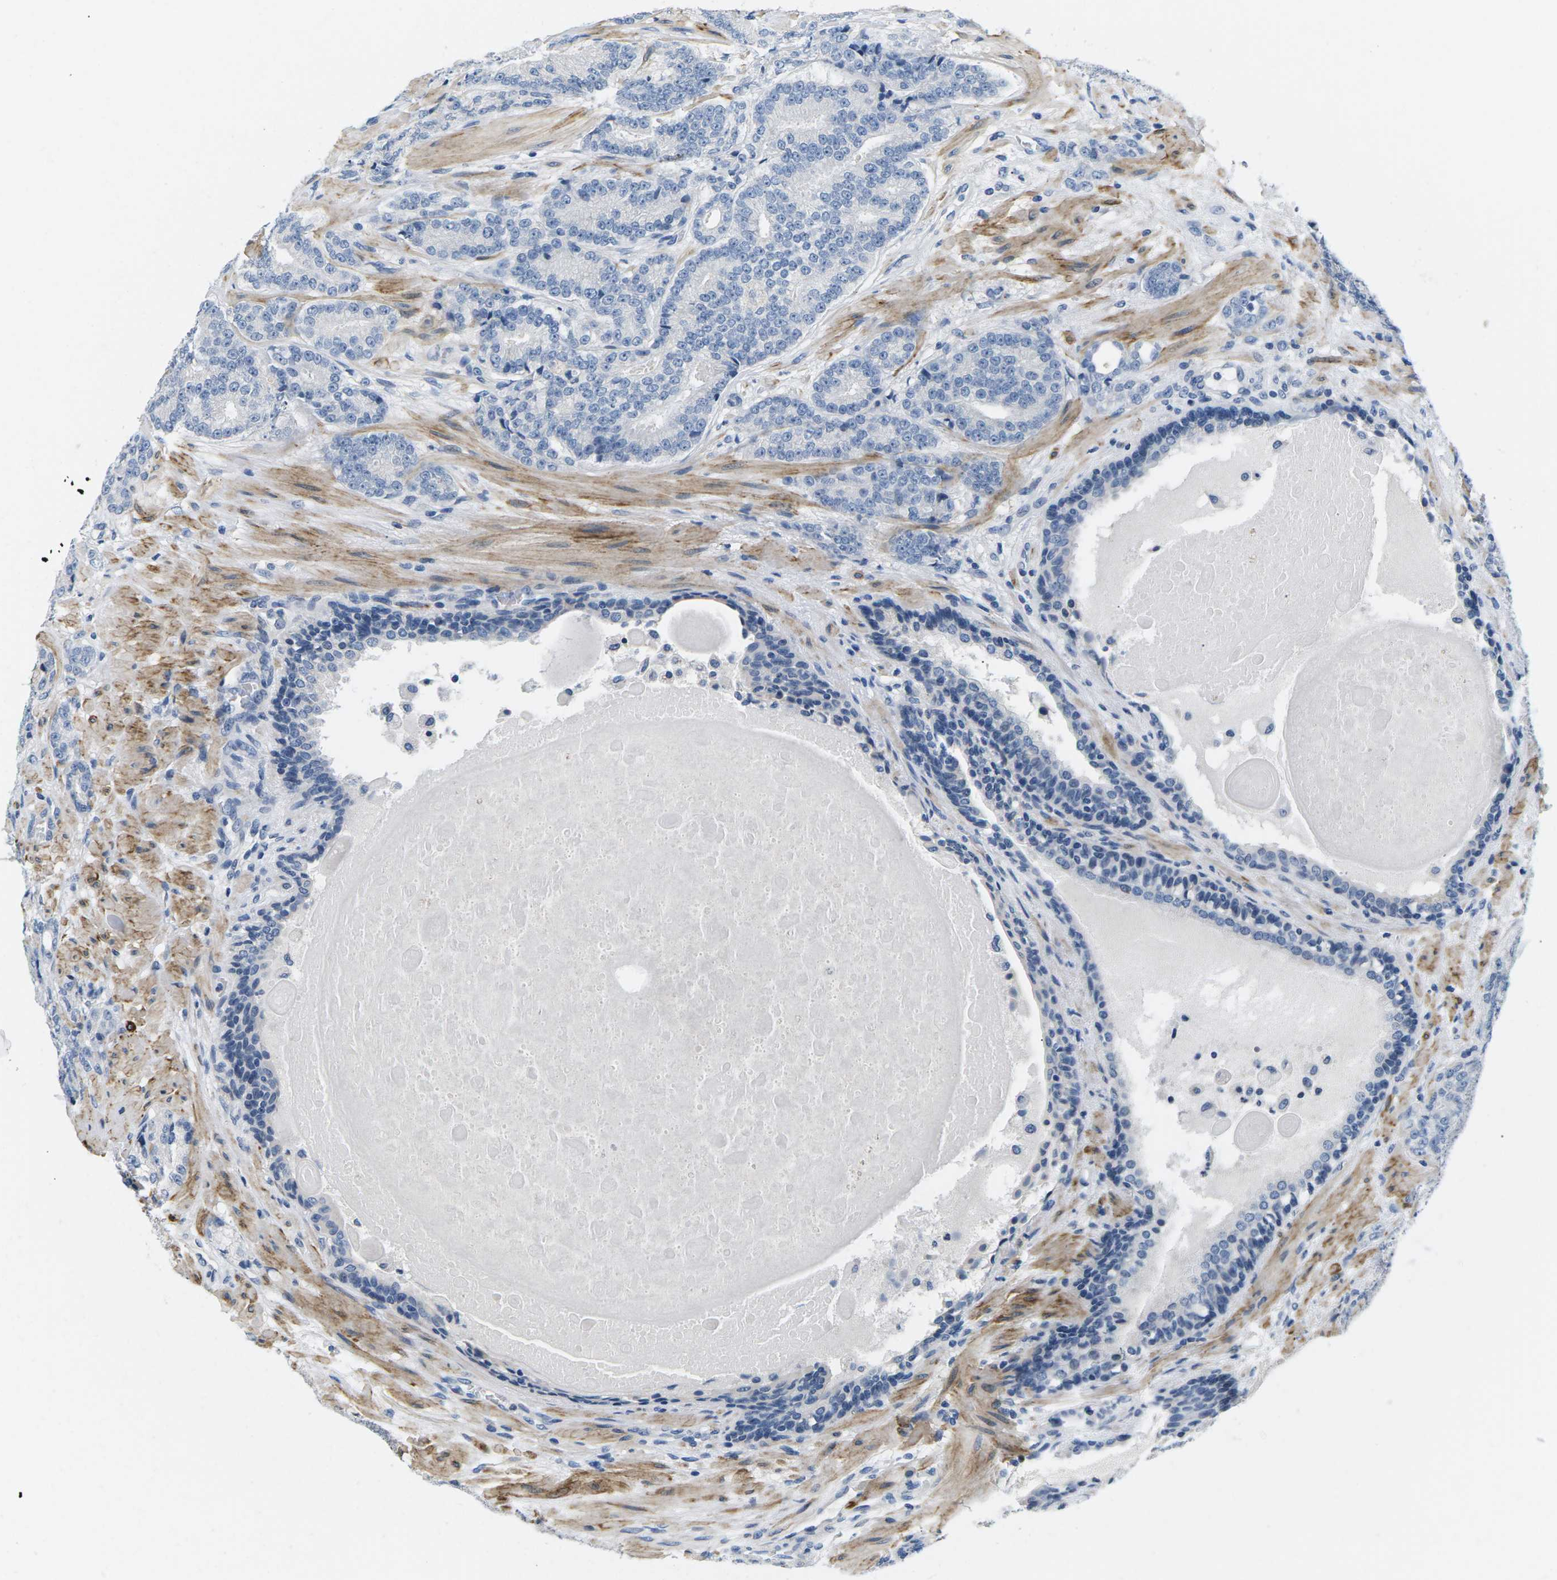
{"staining": {"intensity": "negative", "quantity": "none", "location": "none"}, "tissue": "prostate cancer", "cell_type": "Tumor cells", "image_type": "cancer", "snomed": [{"axis": "morphology", "description": "Adenocarcinoma, High grade"}, {"axis": "topography", "description": "Prostate"}], "caption": "Photomicrograph shows no protein expression in tumor cells of prostate adenocarcinoma (high-grade) tissue. (Immunohistochemistry (ihc), brightfield microscopy, high magnification).", "gene": "TSPAN2", "patient": {"sex": "male", "age": 61}}